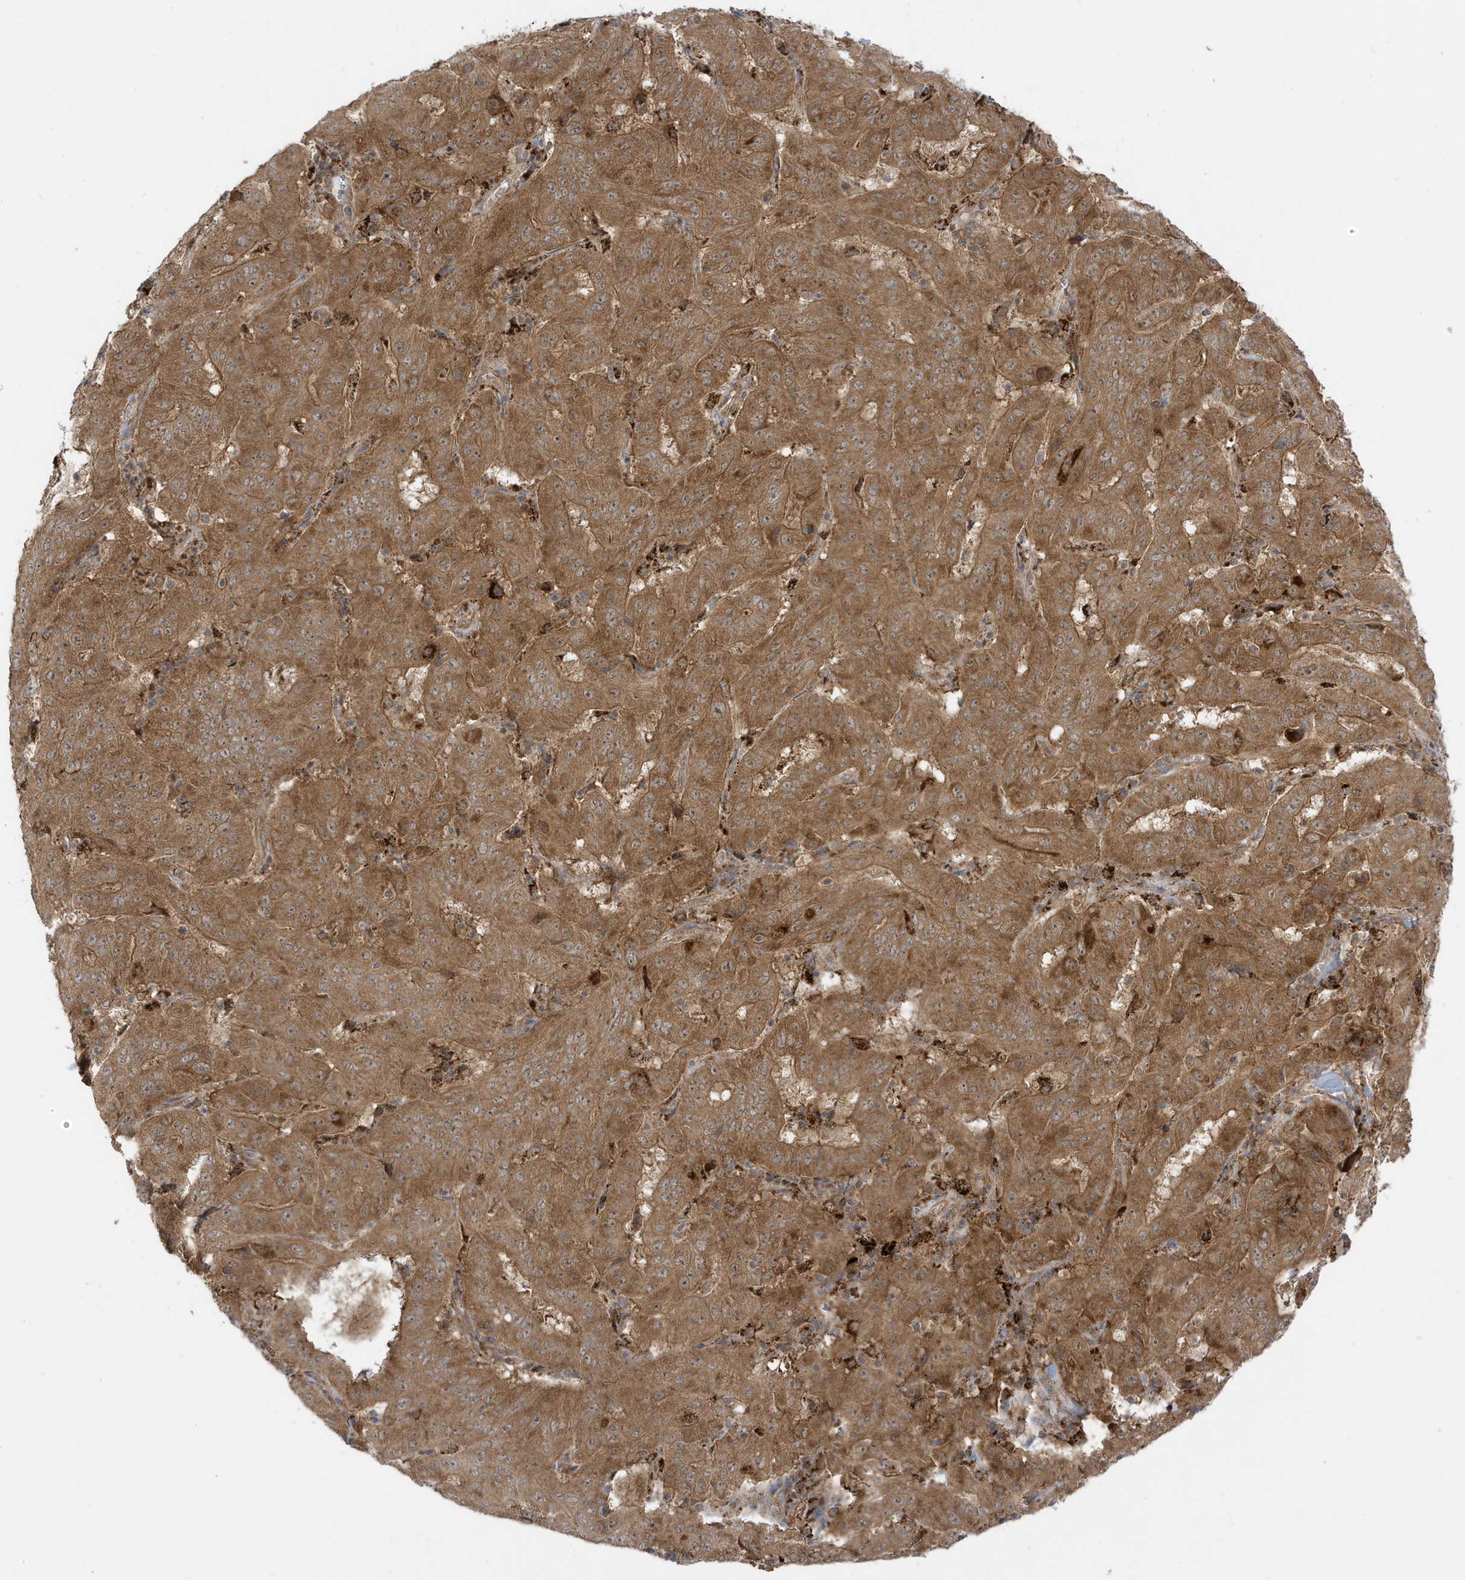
{"staining": {"intensity": "strong", "quantity": ">75%", "location": "cytoplasmic/membranous"}, "tissue": "pancreatic cancer", "cell_type": "Tumor cells", "image_type": "cancer", "snomed": [{"axis": "morphology", "description": "Adenocarcinoma, NOS"}, {"axis": "topography", "description": "Pancreas"}], "caption": "A brown stain highlights strong cytoplasmic/membranous positivity of a protein in pancreatic adenocarcinoma tumor cells.", "gene": "DHX36", "patient": {"sex": "male", "age": 63}}